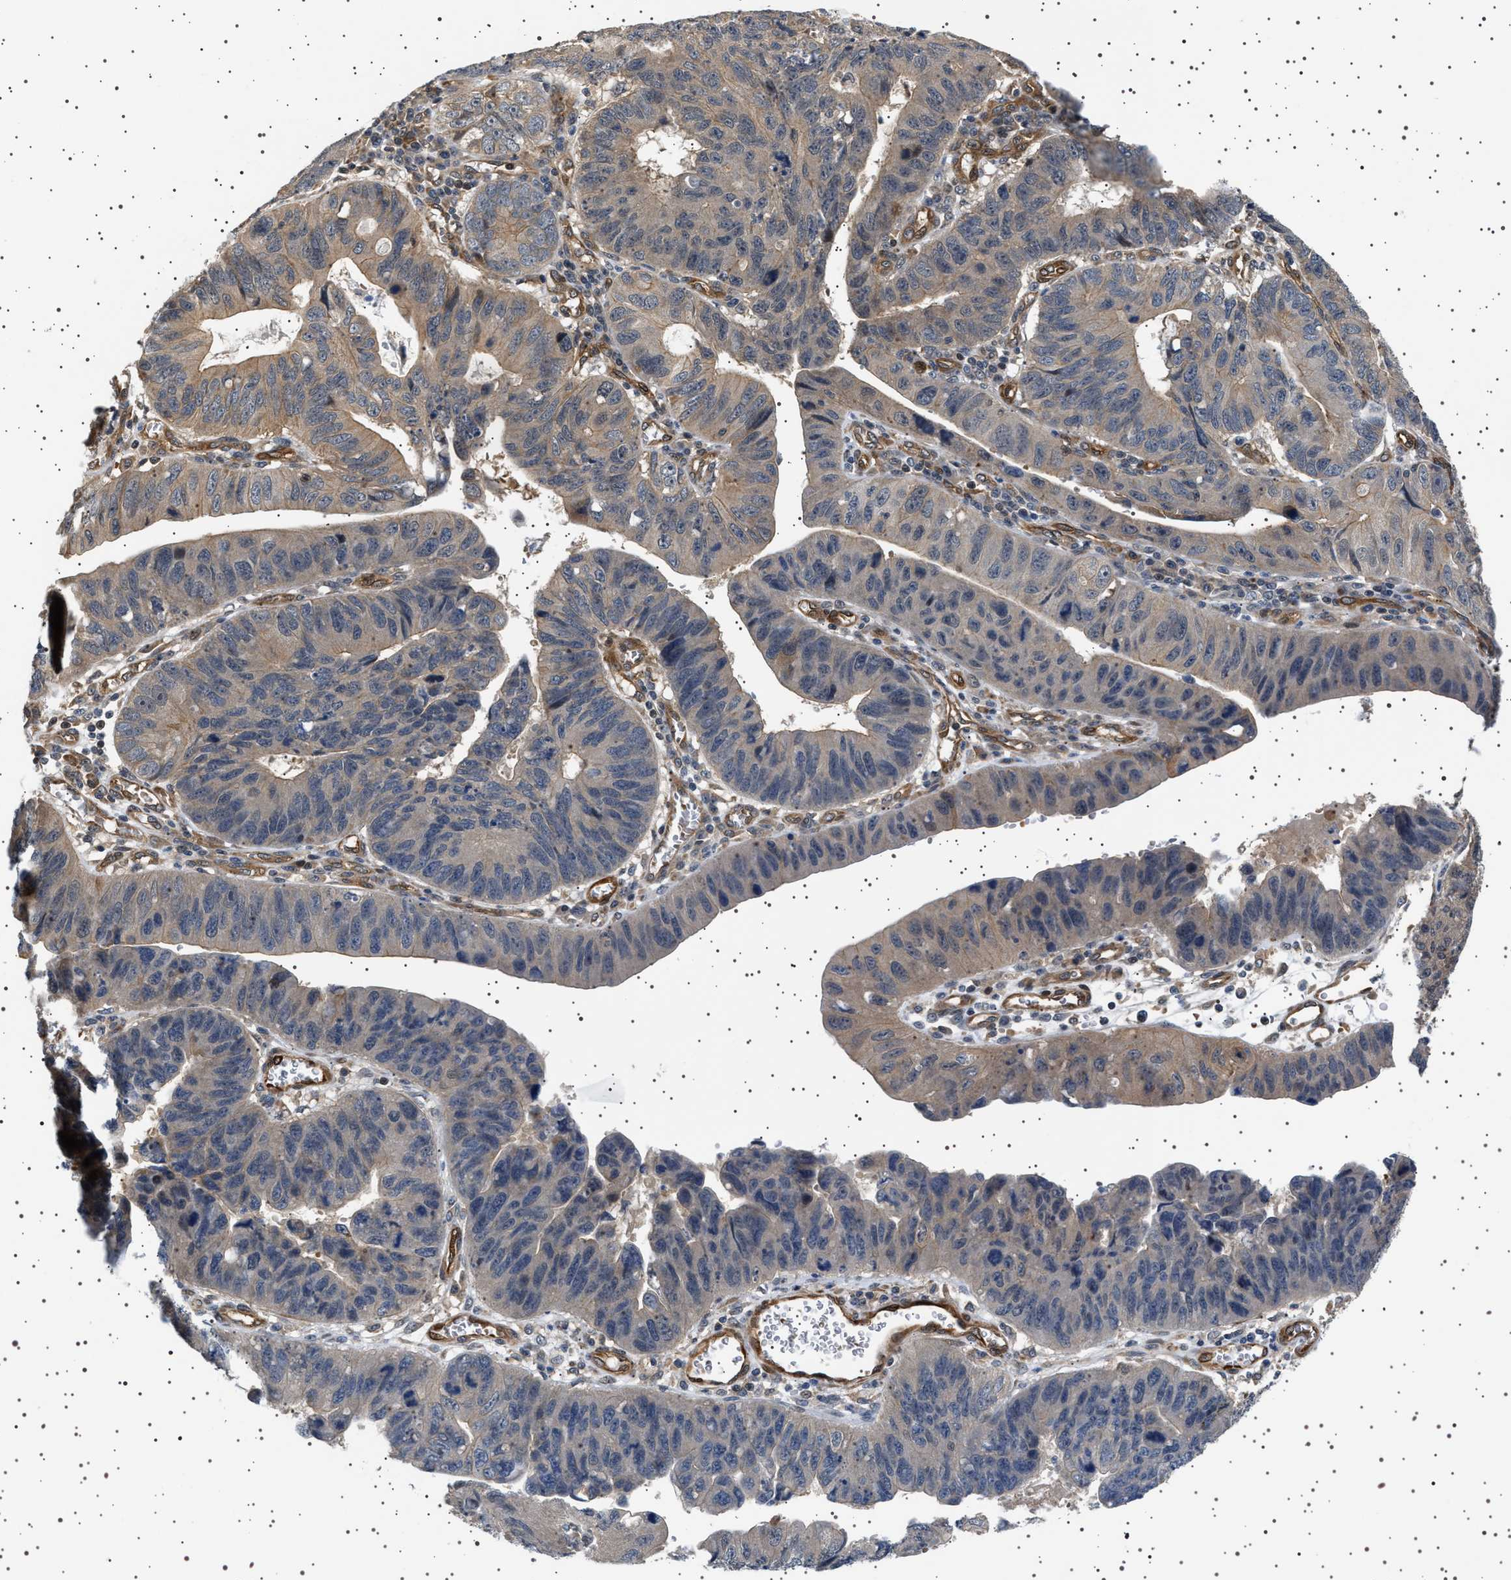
{"staining": {"intensity": "weak", "quantity": "<25%", "location": "cytoplasmic/membranous"}, "tissue": "stomach cancer", "cell_type": "Tumor cells", "image_type": "cancer", "snomed": [{"axis": "morphology", "description": "Adenocarcinoma, NOS"}, {"axis": "topography", "description": "Stomach"}], "caption": "This is a image of IHC staining of stomach cancer (adenocarcinoma), which shows no staining in tumor cells.", "gene": "BAG3", "patient": {"sex": "male", "age": 59}}